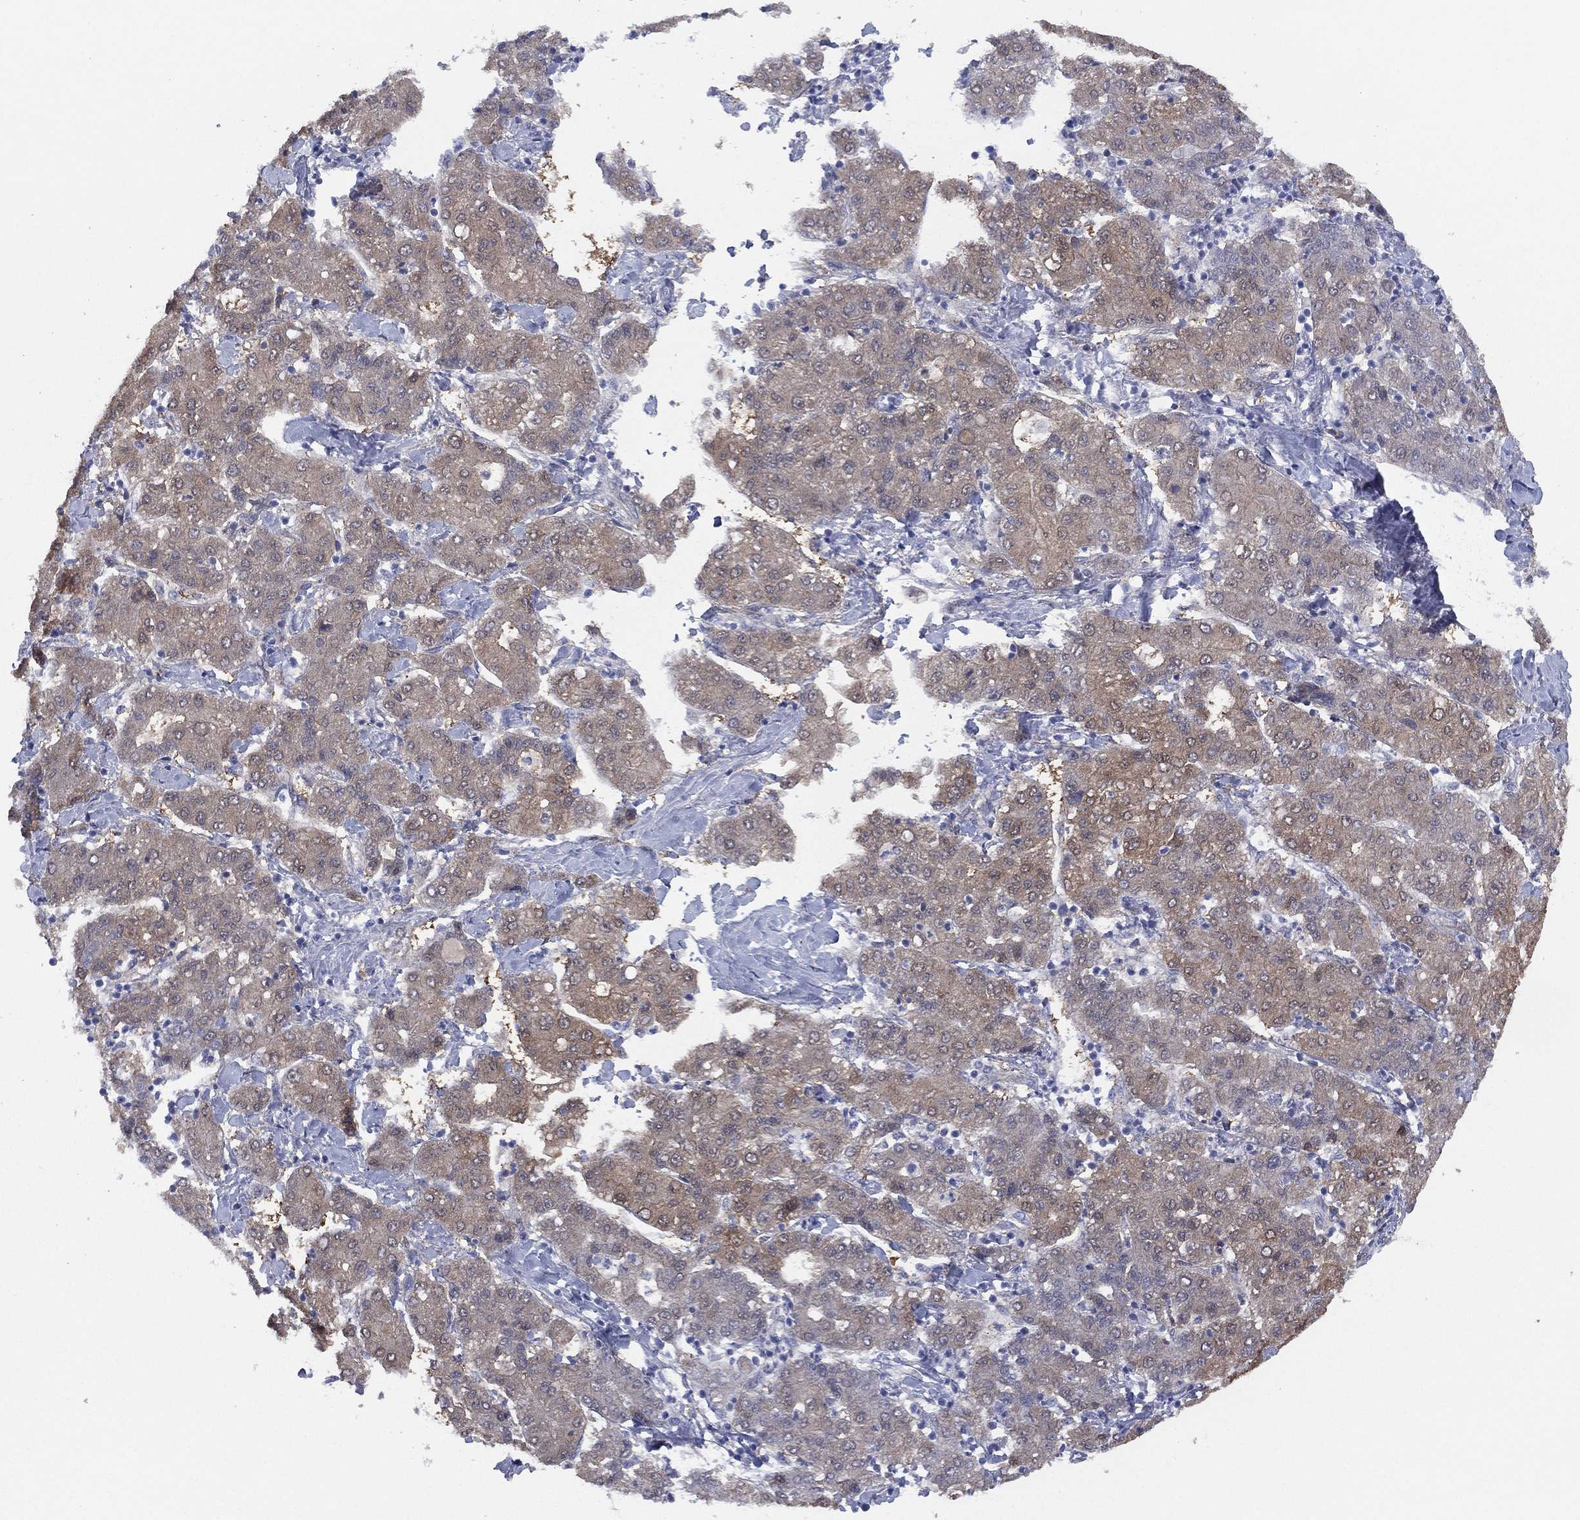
{"staining": {"intensity": "weak", "quantity": "<25%", "location": "nuclear"}, "tissue": "liver cancer", "cell_type": "Tumor cells", "image_type": "cancer", "snomed": [{"axis": "morphology", "description": "Carcinoma, Hepatocellular, NOS"}, {"axis": "topography", "description": "Liver"}], "caption": "This histopathology image is of liver cancer (hepatocellular carcinoma) stained with immunohistochemistry (IHC) to label a protein in brown with the nuclei are counter-stained blue. There is no staining in tumor cells.", "gene": "DDAH1", "patient": {"sex": "male", "age": 65}}